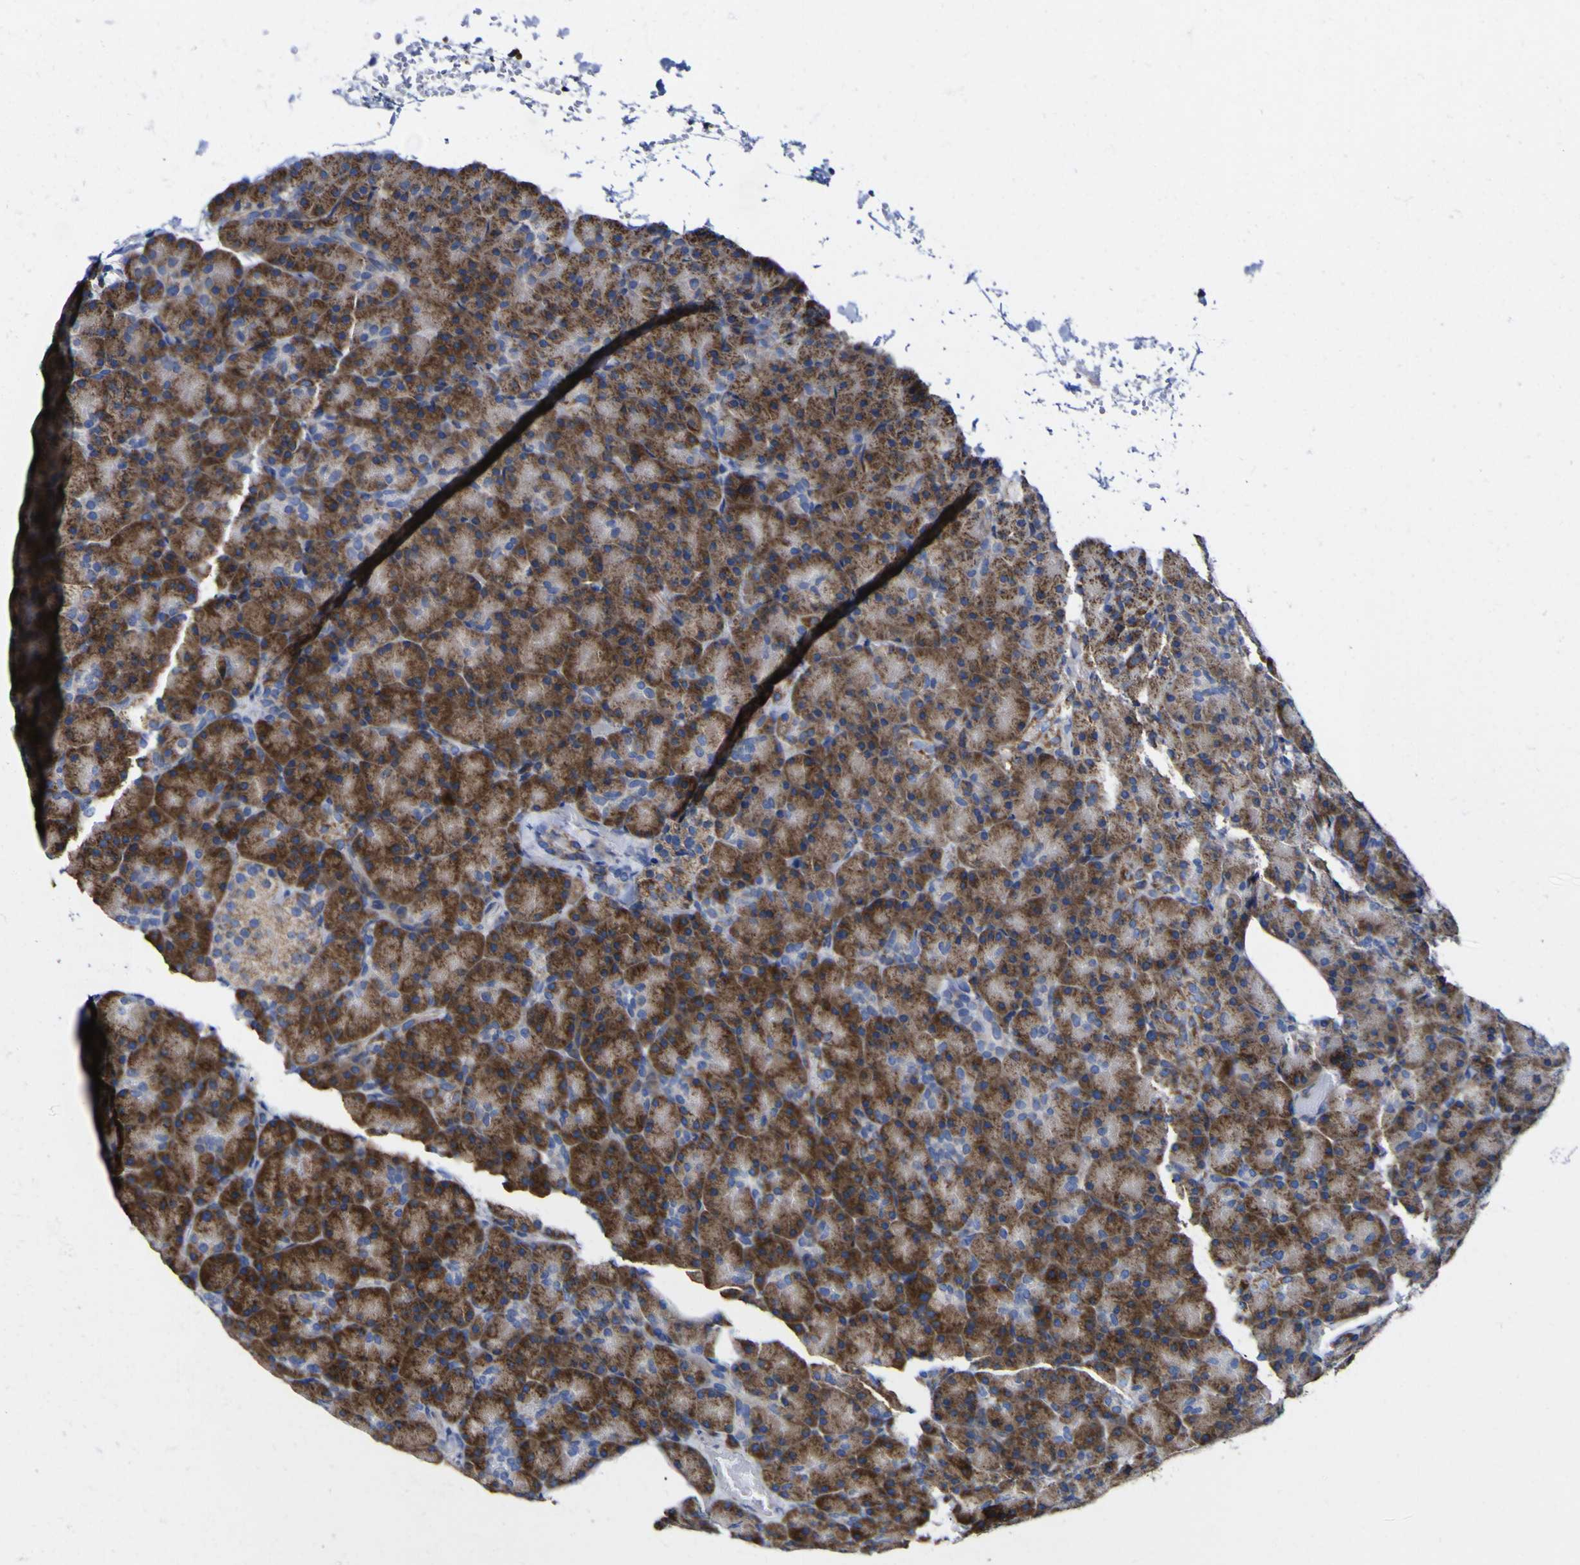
{"staining": {"intensity": "strong", "quantity": "25%-75%", "location": "cytoplasmic/membranous"}, "tissue": "pancreas", "cell_type": "Exocrine glandular cells", "image_type": "normal", "snomed": [{"axis": "morphology", "description": "Normal tissue, NOS"}, {"axis": "topography", "description": "Pancreas"}], "caption": "Immunohistochemical staining of unremarkable pancreas exhibits 25%-75% levels of strong cytoplasmic/membranous protein positivity in about 25%-75% of exocrine glandular cells. The staining is performed using DAB brown chromogen to label protein expression. The nuclei are counter-stained blue using hematoxylin.", "gene": "CCDC90B", "patient": {"sex": "female", "age": 43}}